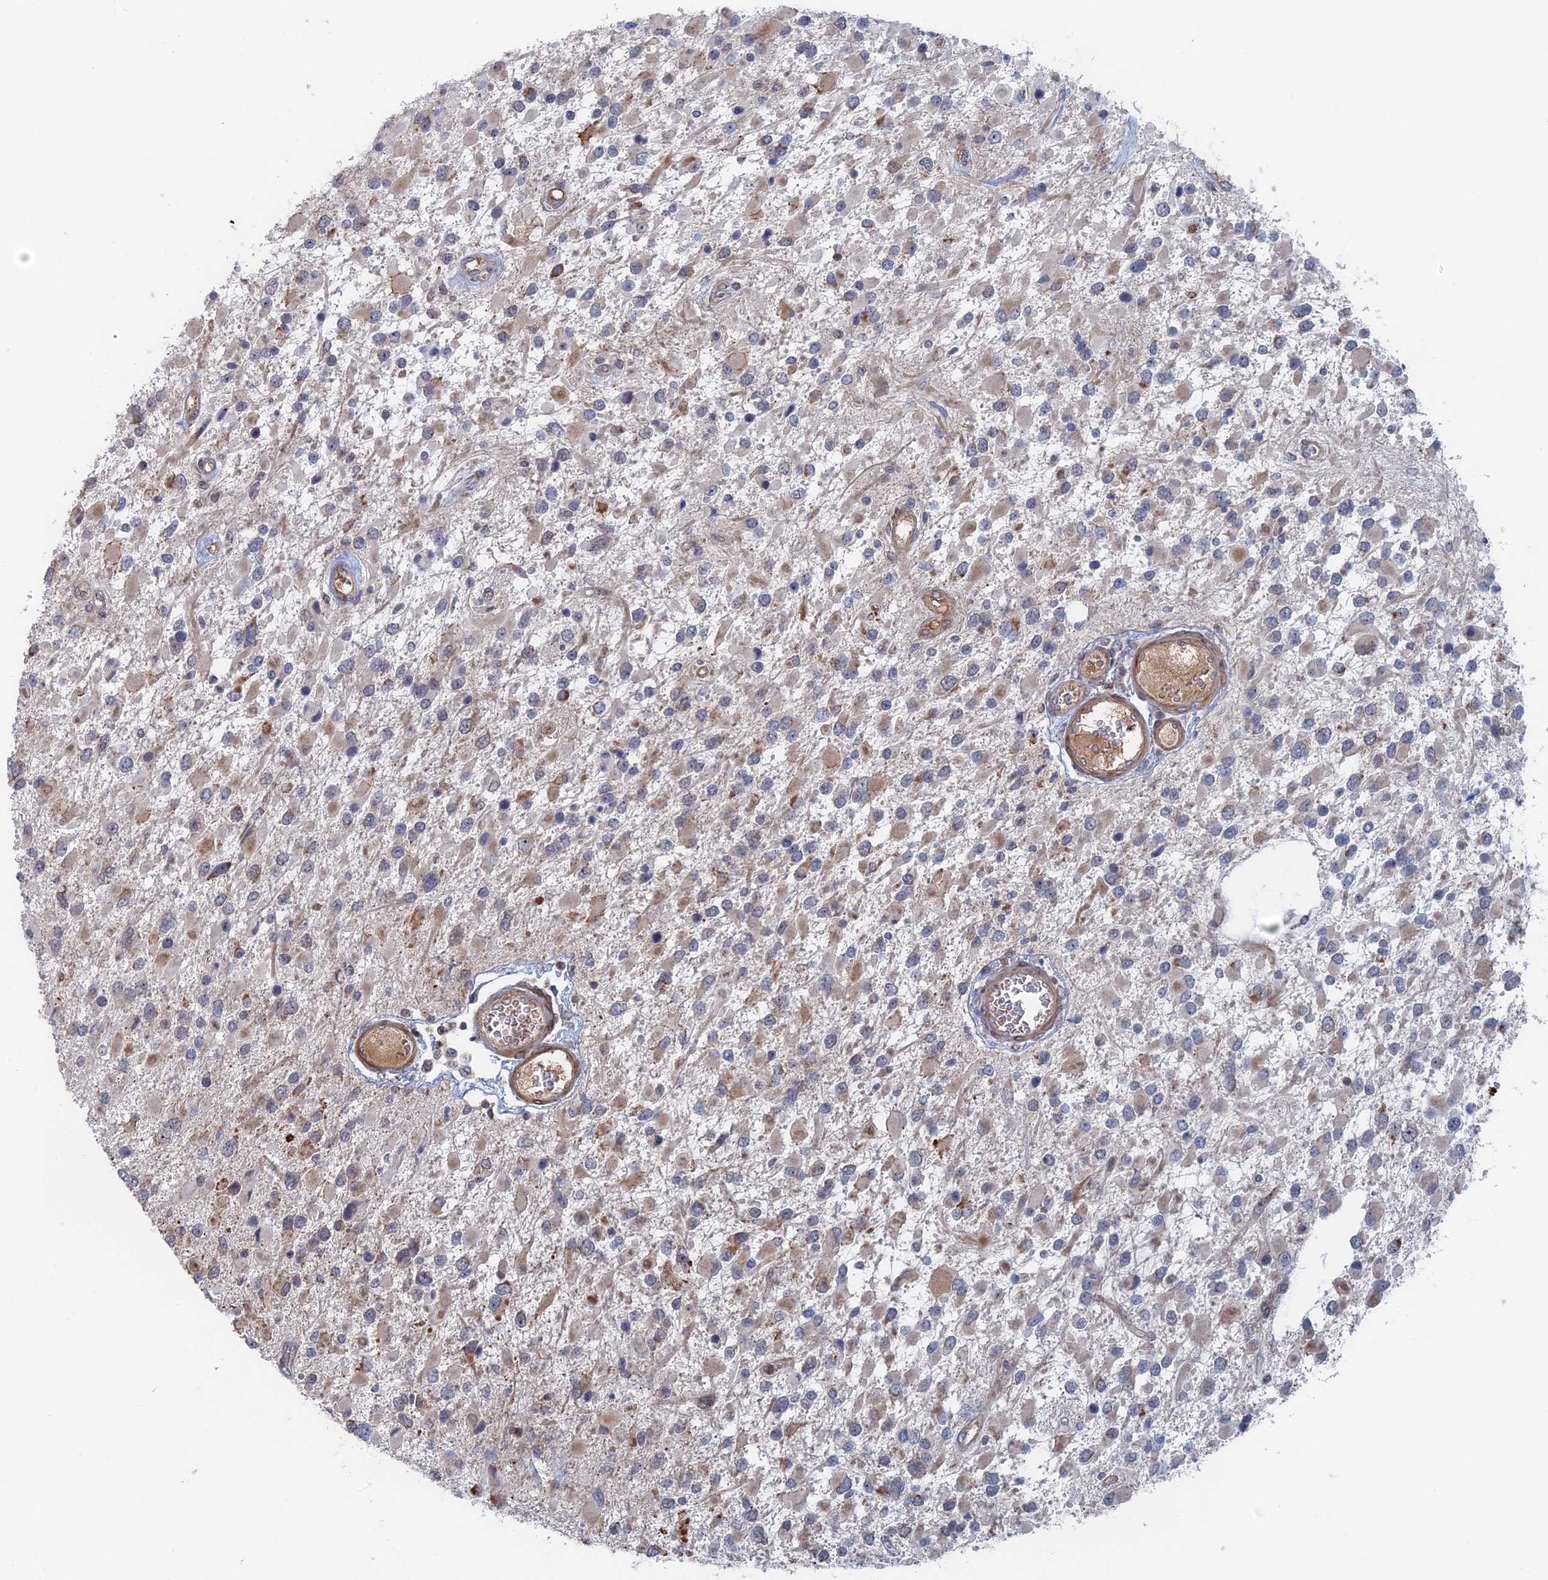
{"staining": {"intensity": "weak", "quantity": "<25%", "location": "cytoplasmic/membranous"}, "tissue": "glioma", "cell_type": "Tumor cells", "image_type": "cancer", "snomed": [{"axis": "morphology", "description": "Glioma, malignant, High grade"}, {"axis": "topography", "description": "Brain"}], "caption": "Protein analysis of glioma exhibits no significant staining in tumor cells.", "gene": "IL7", "patient": {"sex": "male", "age": 53}}